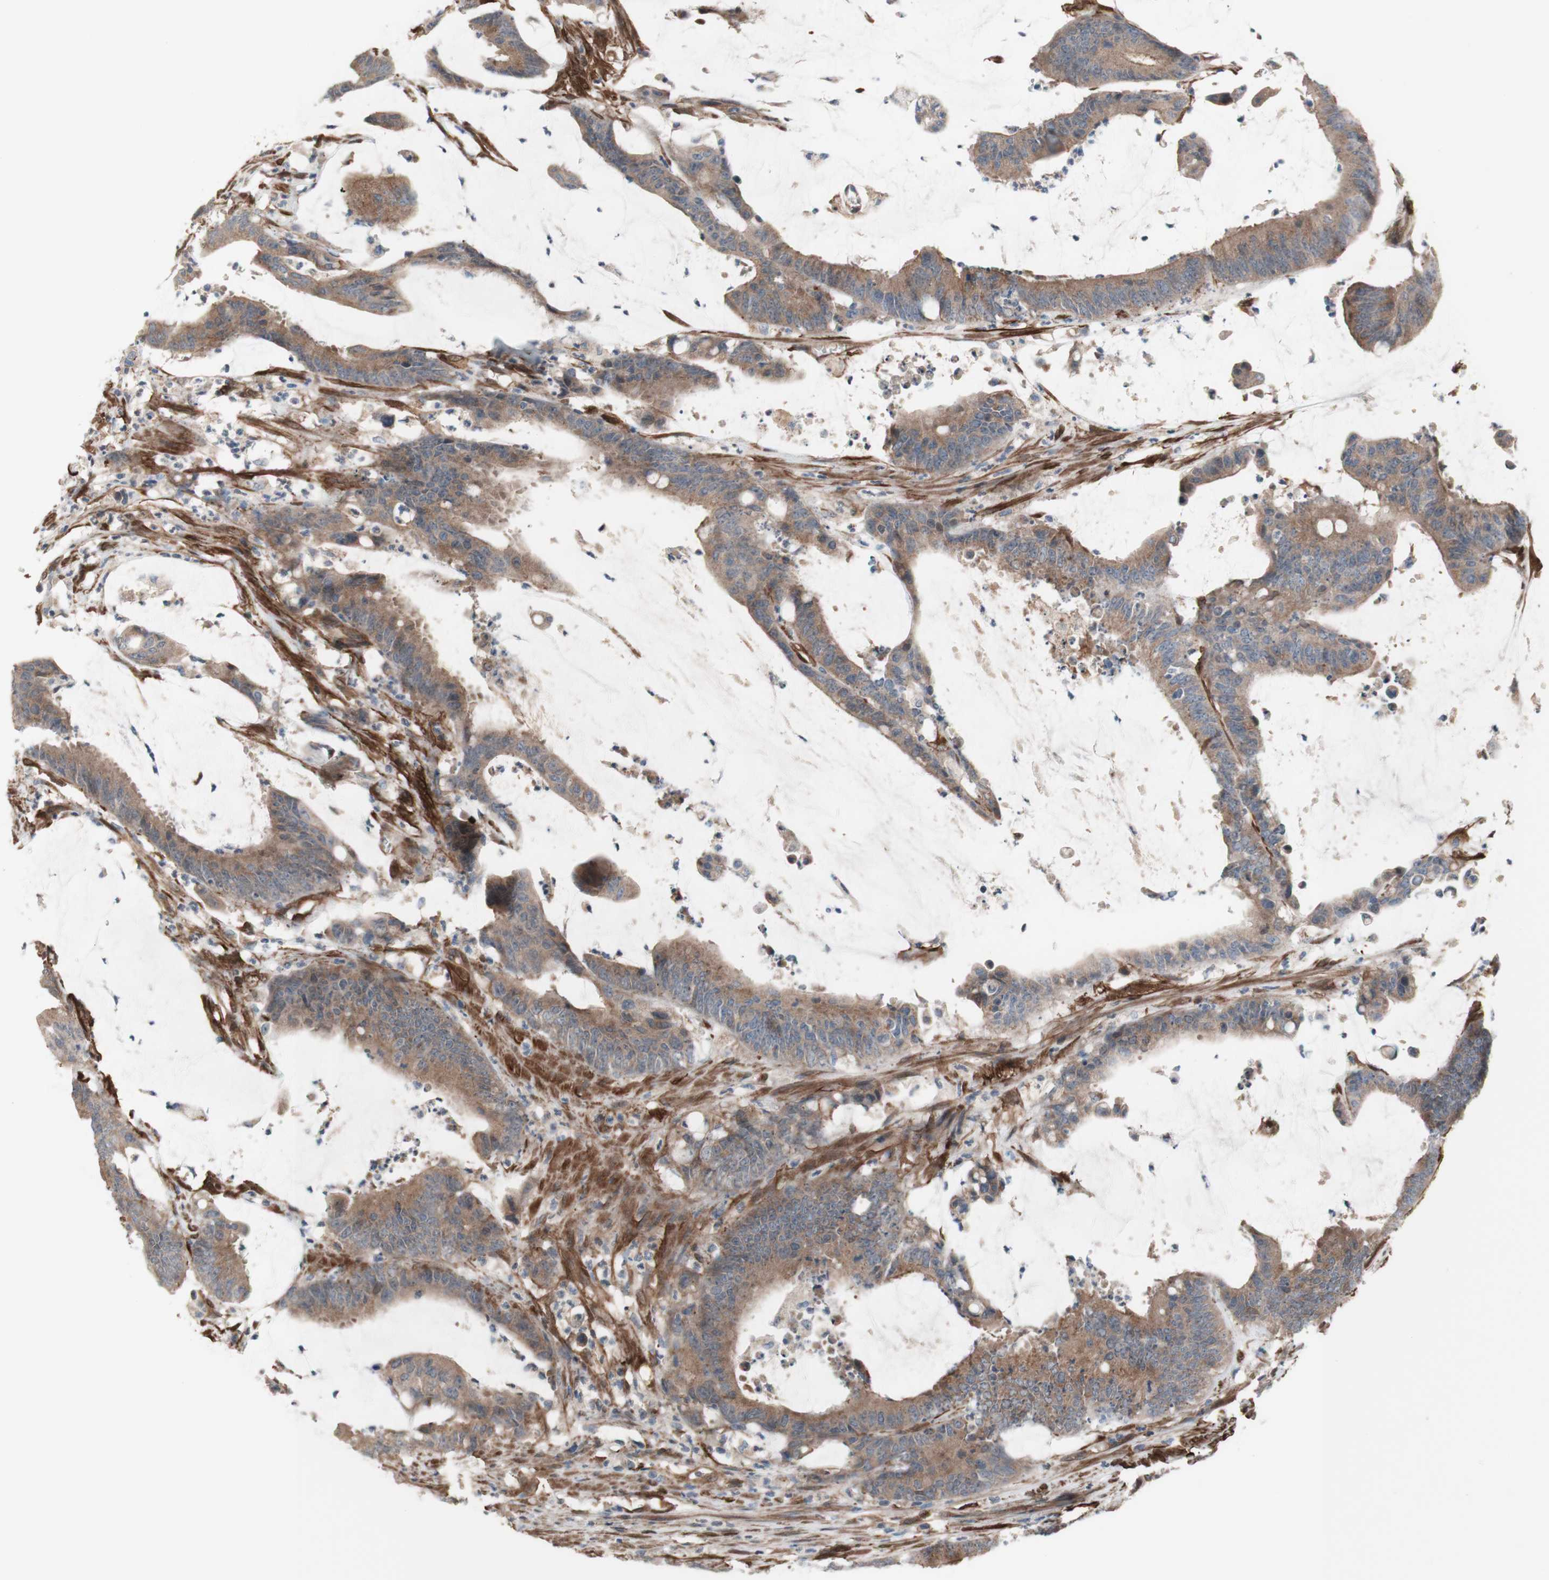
{"staining": {"intensity": "moderate", "quantity": ">75%", "location": "cytoplasmic/membranous"}, "tissue": "colorectal cancer", "cell_type": "Tumor cells", "image_type": "cancer", "snomed": [{"axis": "morphology", "description": "Adenocarcinoma, NOS"}, {"axis": "topography", "description": "Rectum"}], "caption": "Colorectal cancer stained with DAB immunohistochemistry (IHC) reveals medium levels of moderate cytoplasmic/membranous staining in approximately >75% of tumor cells.", "gene": "CNN3", "patient": {"sex": "female", "age": 66}}